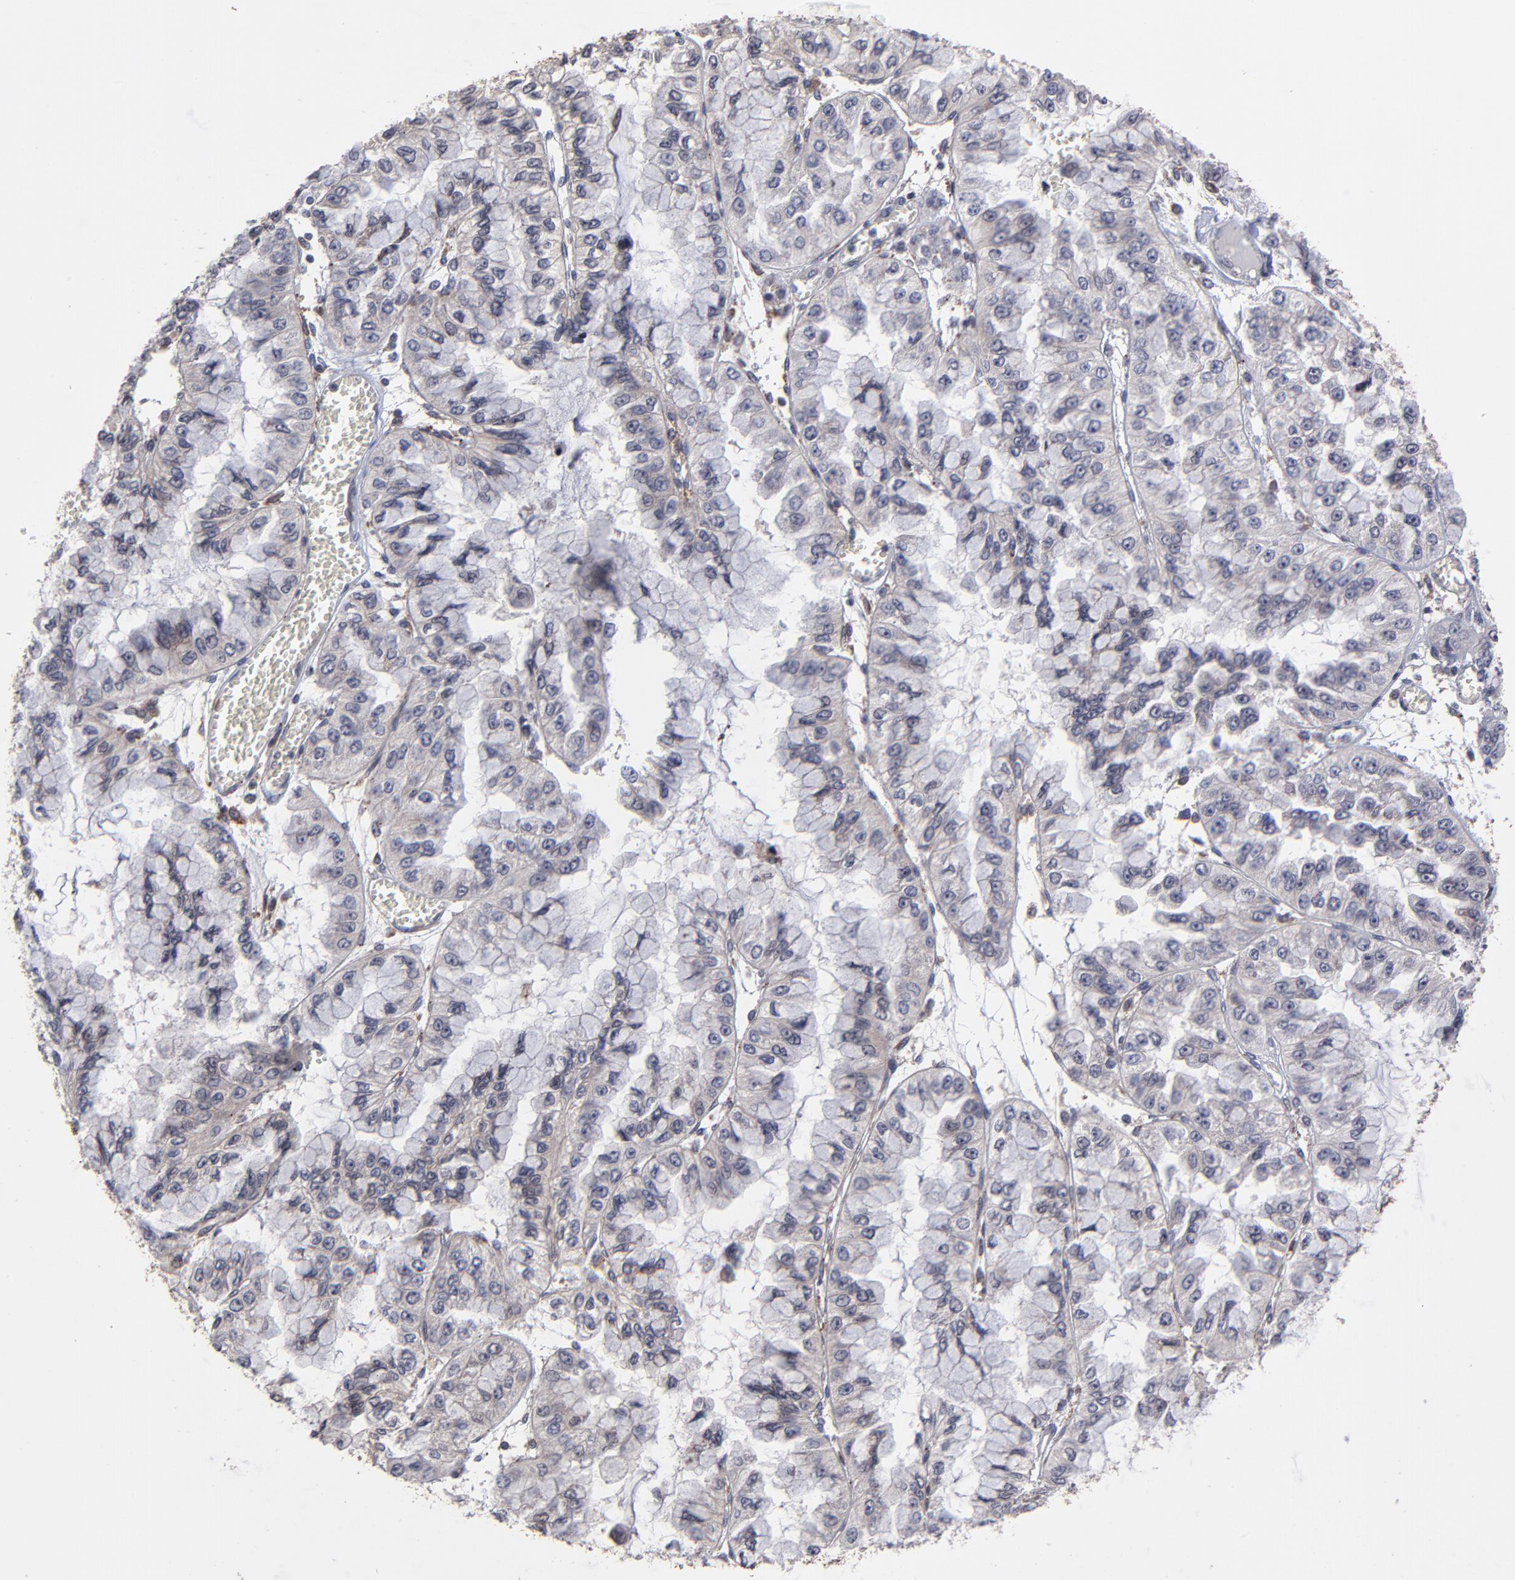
{"staining": {"intensity": "negative", "quantity": "none", "location": "none"}, "tissue": "liver cancer", "cell_type": "Tumor cells", "image_type": "cancer", "snomed": [{"axis": "morphology", "description": "Cholangiocarcinoma"}, {"axis": "topography", "description": "Liver"}], "caption": "Tumor cells show no significant positivity in liver cancer (cholangiocarcinoma).", "gene": "UBE2L6", "patient": {"sex": "female", "age": 79}}